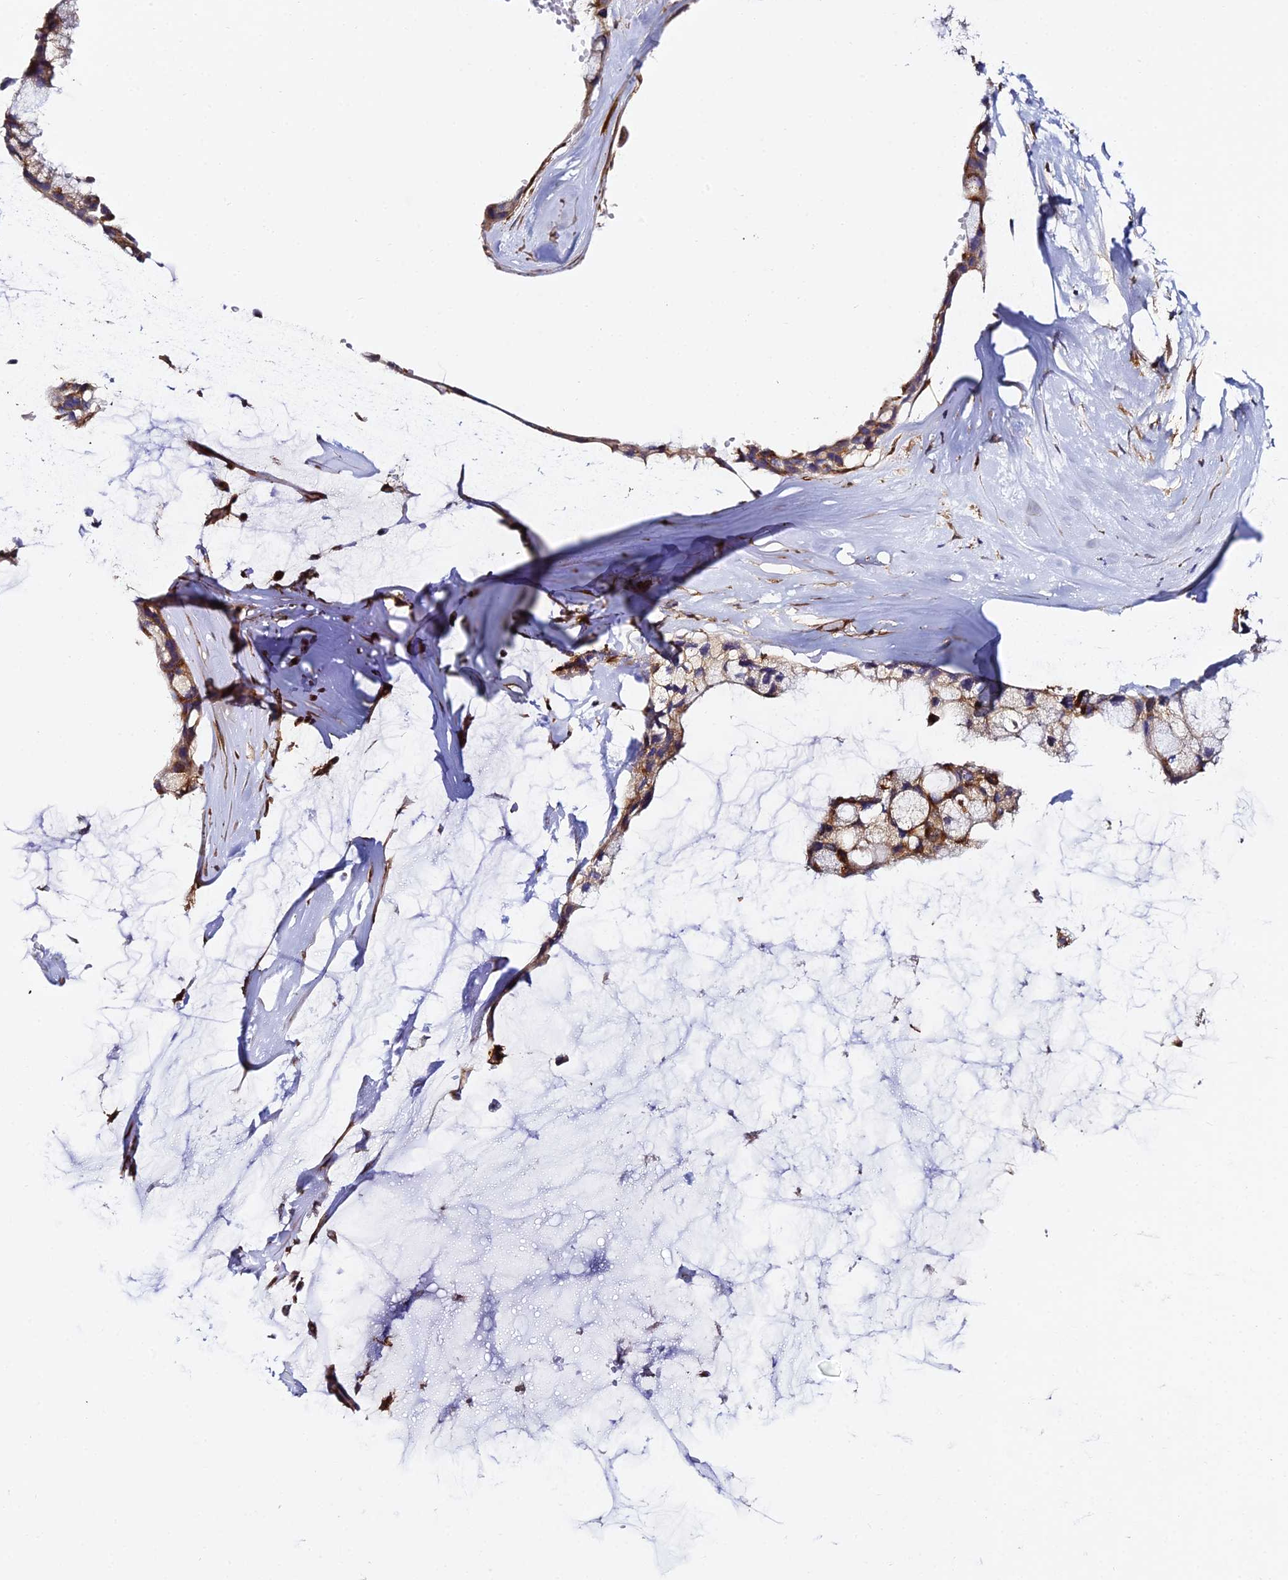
{"staining": {"intensity": "strong", "quantity": ">75%", "location": "cytoplasmic/membranous"}, "tissue": "ovarian cancer", "cell_type": "Tumor cells", "image_type": "cancer", "snomed": [{"axis": "morphology", "description": "Cystadenocarcinoma, mucinous, NOS"}, {"axis": "topography", "description": "Ovary"}], "caption": "Immunohistochemistry histopathology image of neoplastic tissue: mucinous cystadenocarcinoma (ovarian) stained using IHC displays high levels of strong protein expression localized specifically in the cytoplasmic/membranous of tumor cells, appearing as a cytoplasmic/membranous brown color.", "gene": "TRPV2", "patient": {"sex": "female", "age": 39}}